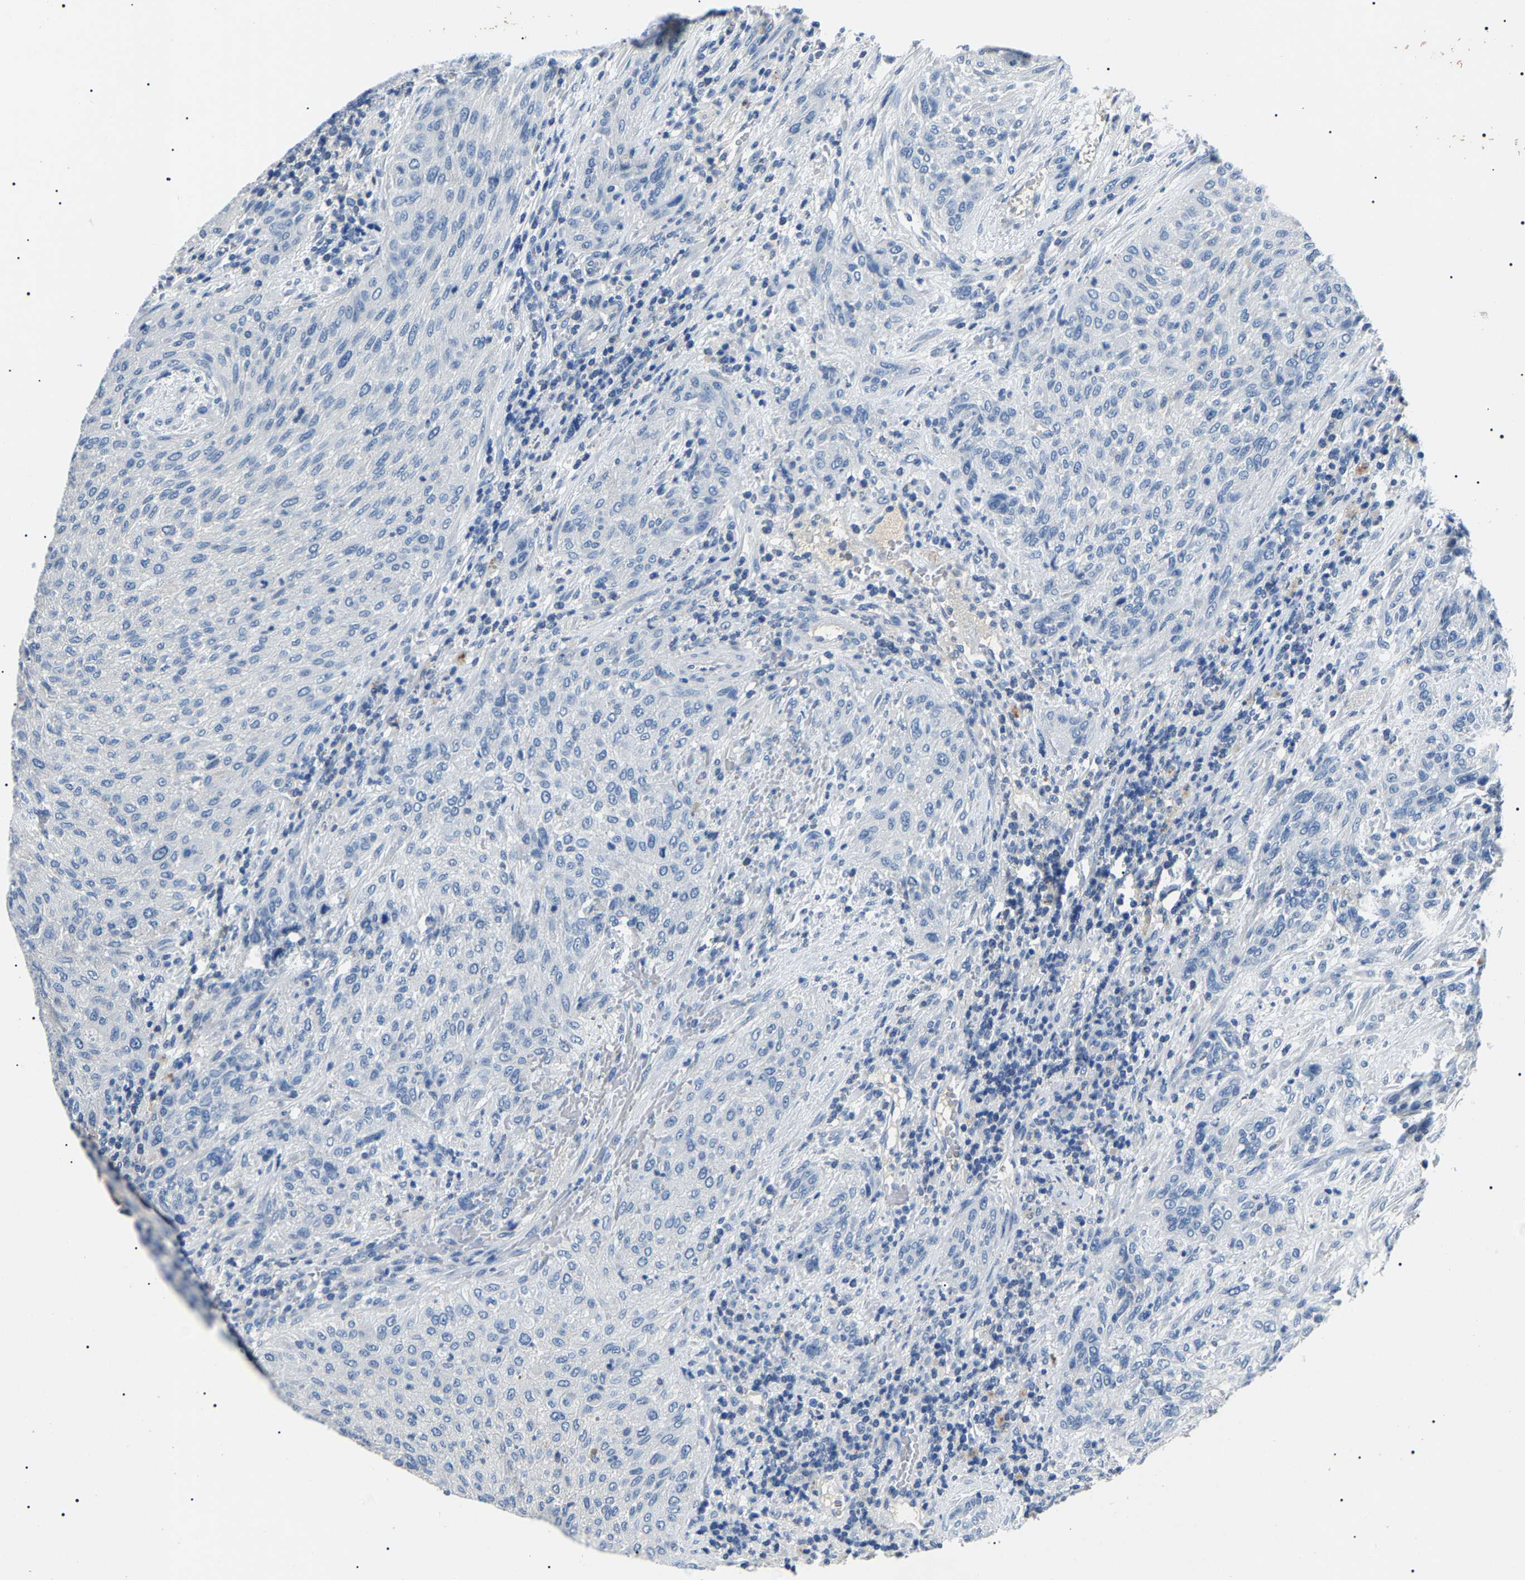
{"staining": {"intensity": "negative", "quantity": "none", "location": "none"}, "tissue": "urothelial cancer", "cell_type": "Tumor cells", "image_type": "cancer", "snomed": [{"axis": "morphology", "description": "Urothelial carcinoma, Low grade"}, {"axis": "morphology", "description": "Urothelial carcinoma, High grade"}, {"axis": "topography", "description": "Urinary bladder"}], "caption": "Immunohistochemistry of human urothelial carcinoma (low-grade) reveals no positivity in tumor cells.", "gene": "KLK15", "patient": {"sex": "male", "age": 35}}